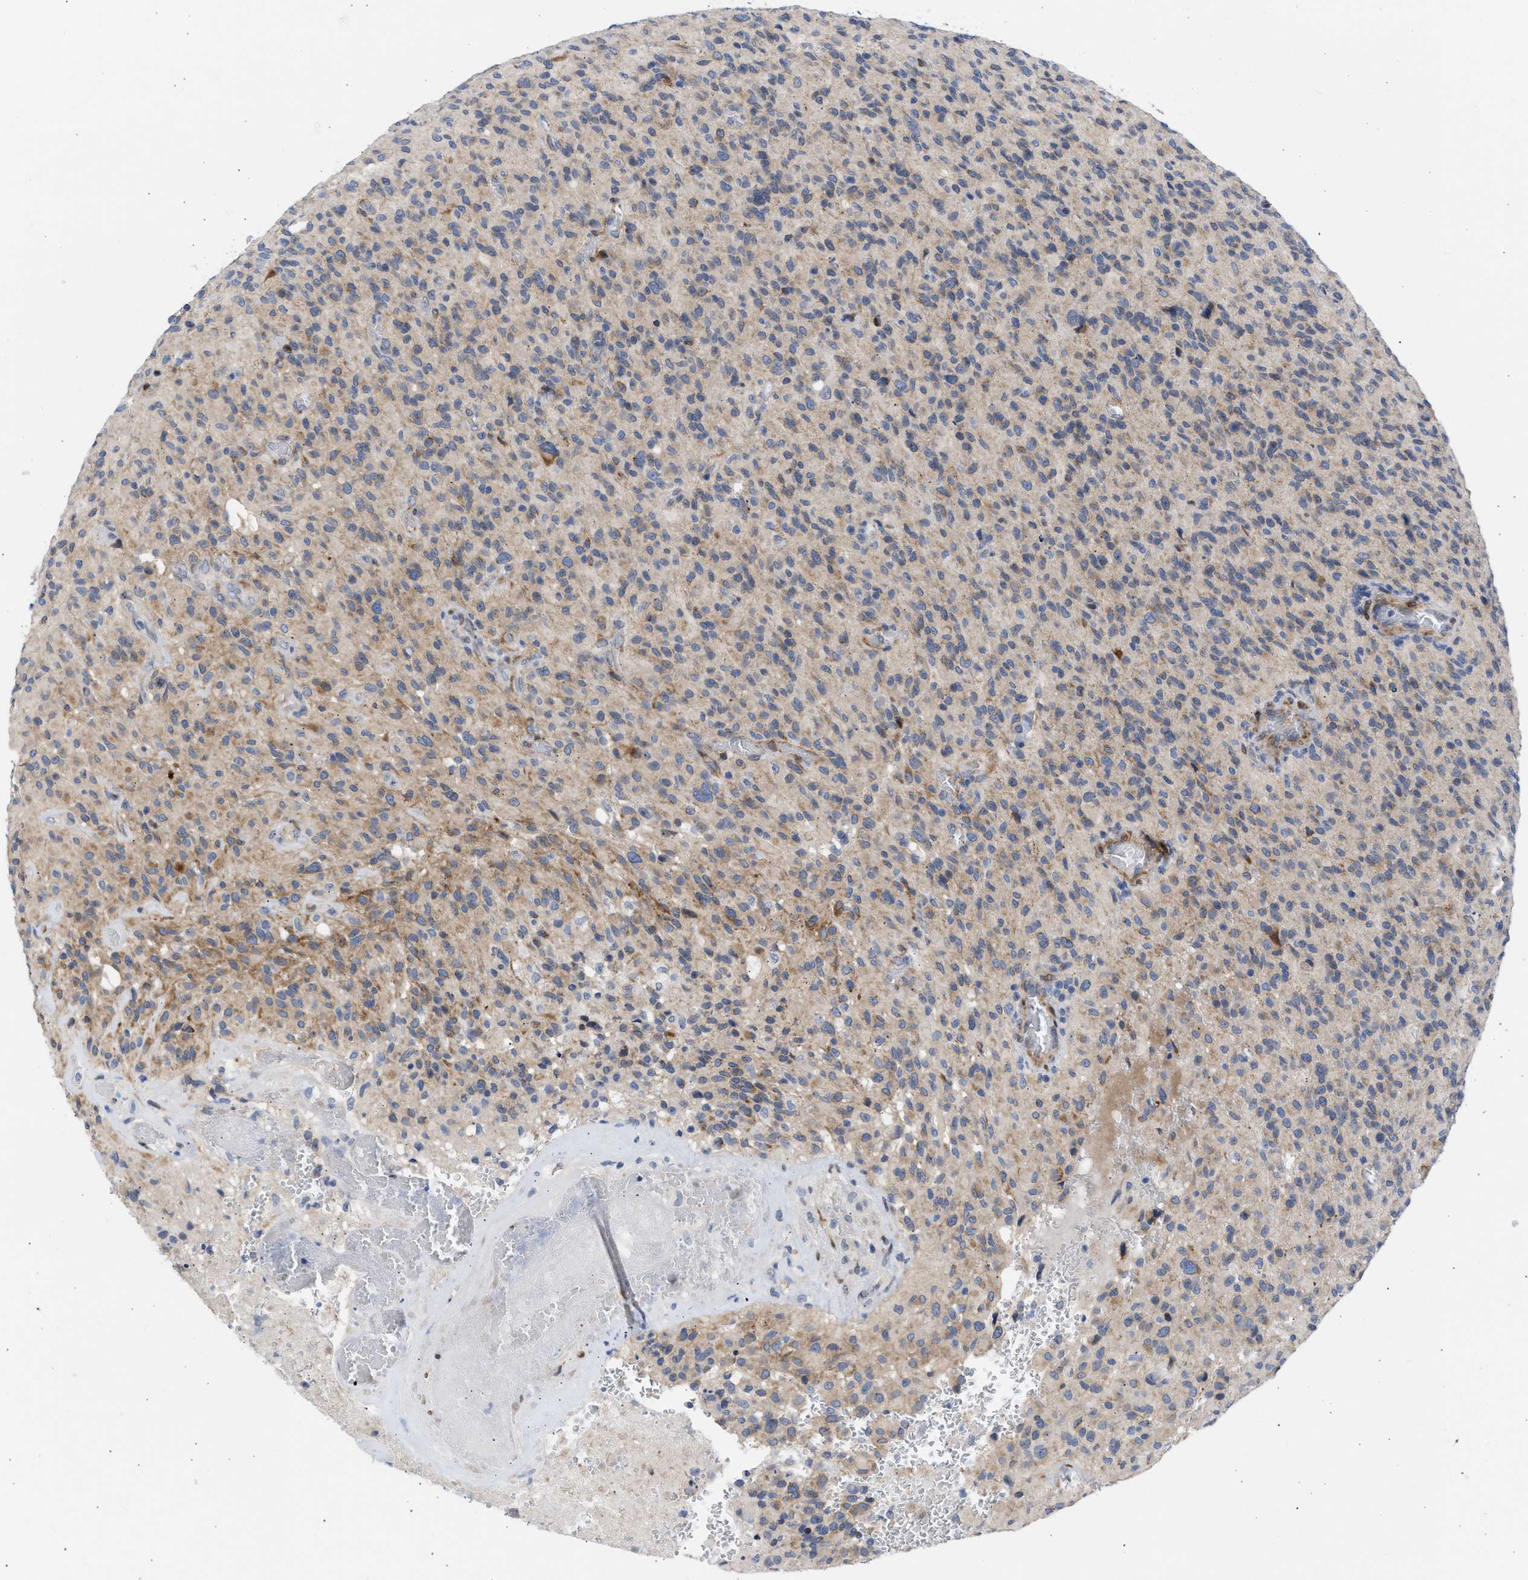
{"staining": {"intensity": "moderate", "quantity": "<25%", "location": "cytoplasmic/membranous"}, "tissue": "glioma", "cell_type": "Tumor cells", "image_type": "cancer", "snomed": [{"axis": "morphology", "description": "Glioma, malignant, High grade"}, {"axis": "topography", "description": "Brain"}], "caption": "Glioma stained with immunohistochemistry (IHC) reveals moderate cytoplasmic/membranous positivity in about <25% of tumor cells. The protein of interest is stained brown, and the nuclei are stained in blue (DAB IHC with brightfield microscopy, high magnification).", "gene": "NUP35", "patient": {"sex": "male", "age": 71}}